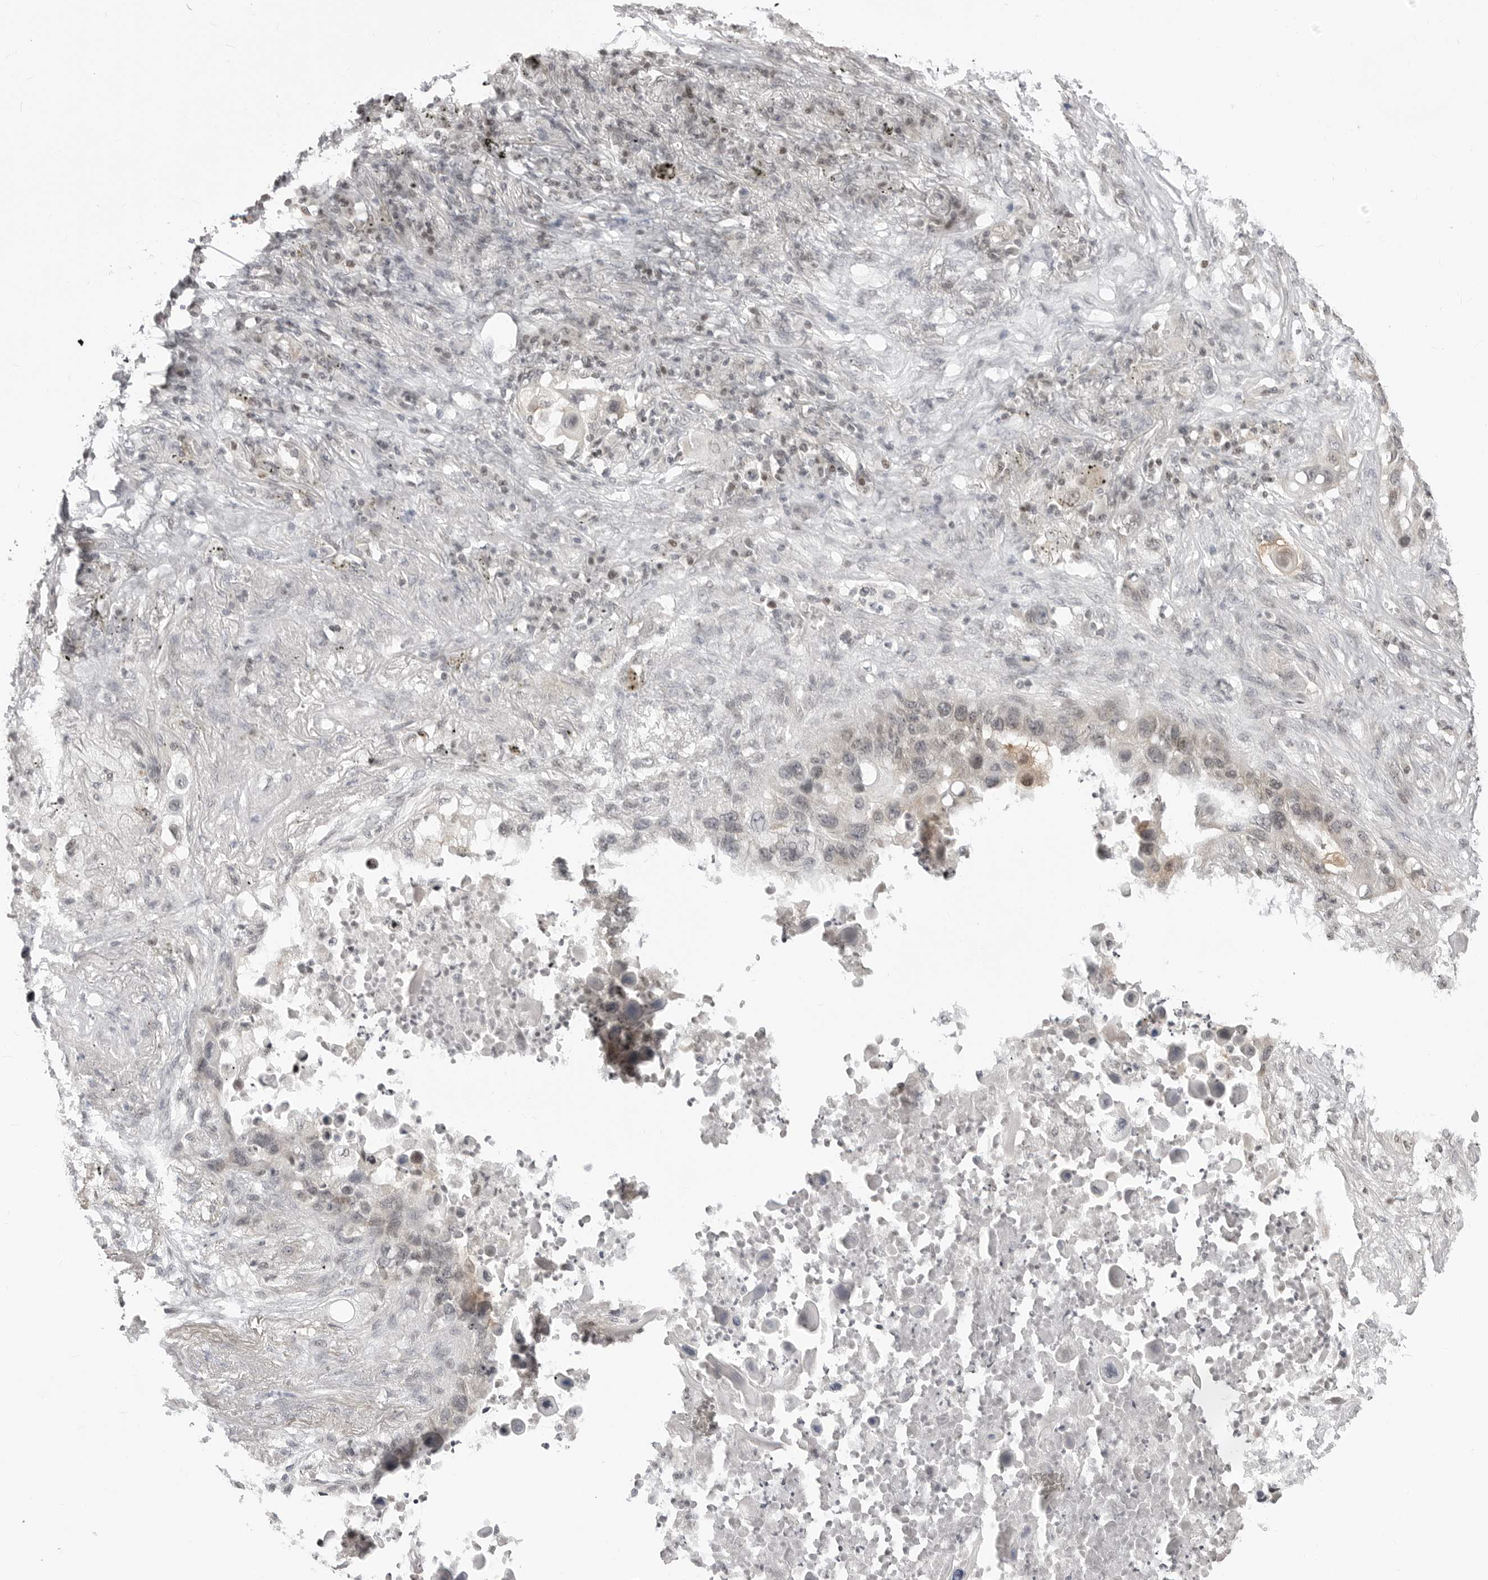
{"staining": {"intensity": "negative", "quantity": "none", "location": "none"}, "tissue": "lung cancer", "cell_type": "Tumor cells", "image_type": "cancer", "snomed": [{"axis": "morphology", "description": "Squamous cell carcinoma, NOS"}, {"axis": "topography", "description": "Lung"}], "caption": "This histopathology image is of squamous cell carcinoma (lung) stained with IHC to label a protein in brown with the nuclei are counter-stained blue. There is no expression in tumor cells.", "gene": "C8orf33", "patient": {"sex": "female", "age": 63}}